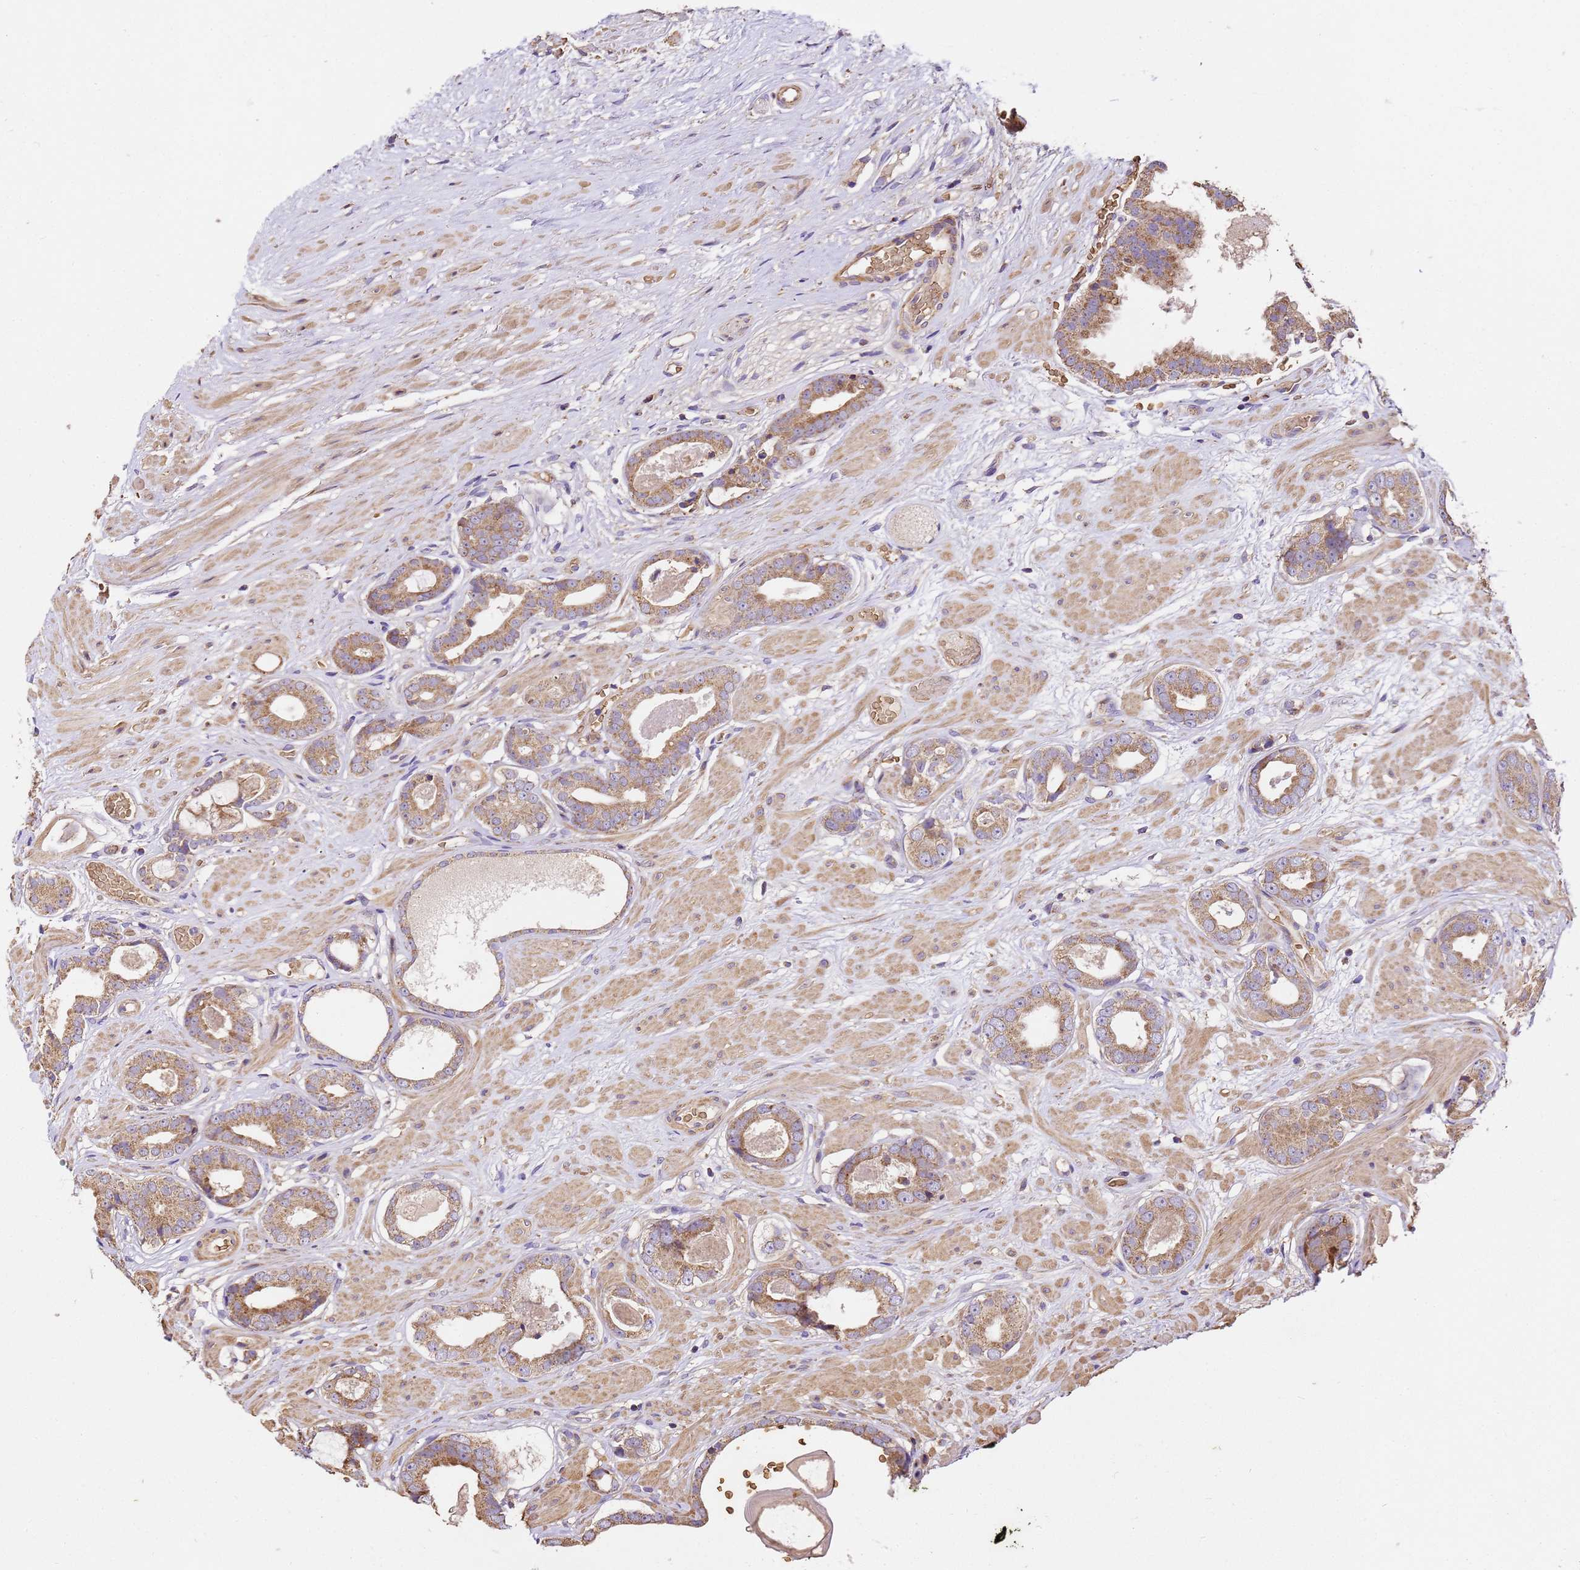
{"staining": {"intensity": "moderate", "quantity": ">75%", "location": "cytoplasmic/membranous"}, "tissue": "prostate cancer", "cell_type": "Tumor cells", "image_type": "cancer", "snomed": [{"axis": "morphology", "description": "Adenocarcinoma, Low grade"}, {"axis": "topography", "description": "Prostate"}], "caption": "IHC (DAB (3,3'-diaminobenzidine)) staining of human prostate cancer demonstrates moderate cytoplasmic/membranous protein expression in about >75% of tumor cells.", "gene": "LRRIQ1", "patient": {"sex": "male", "age": 64}}